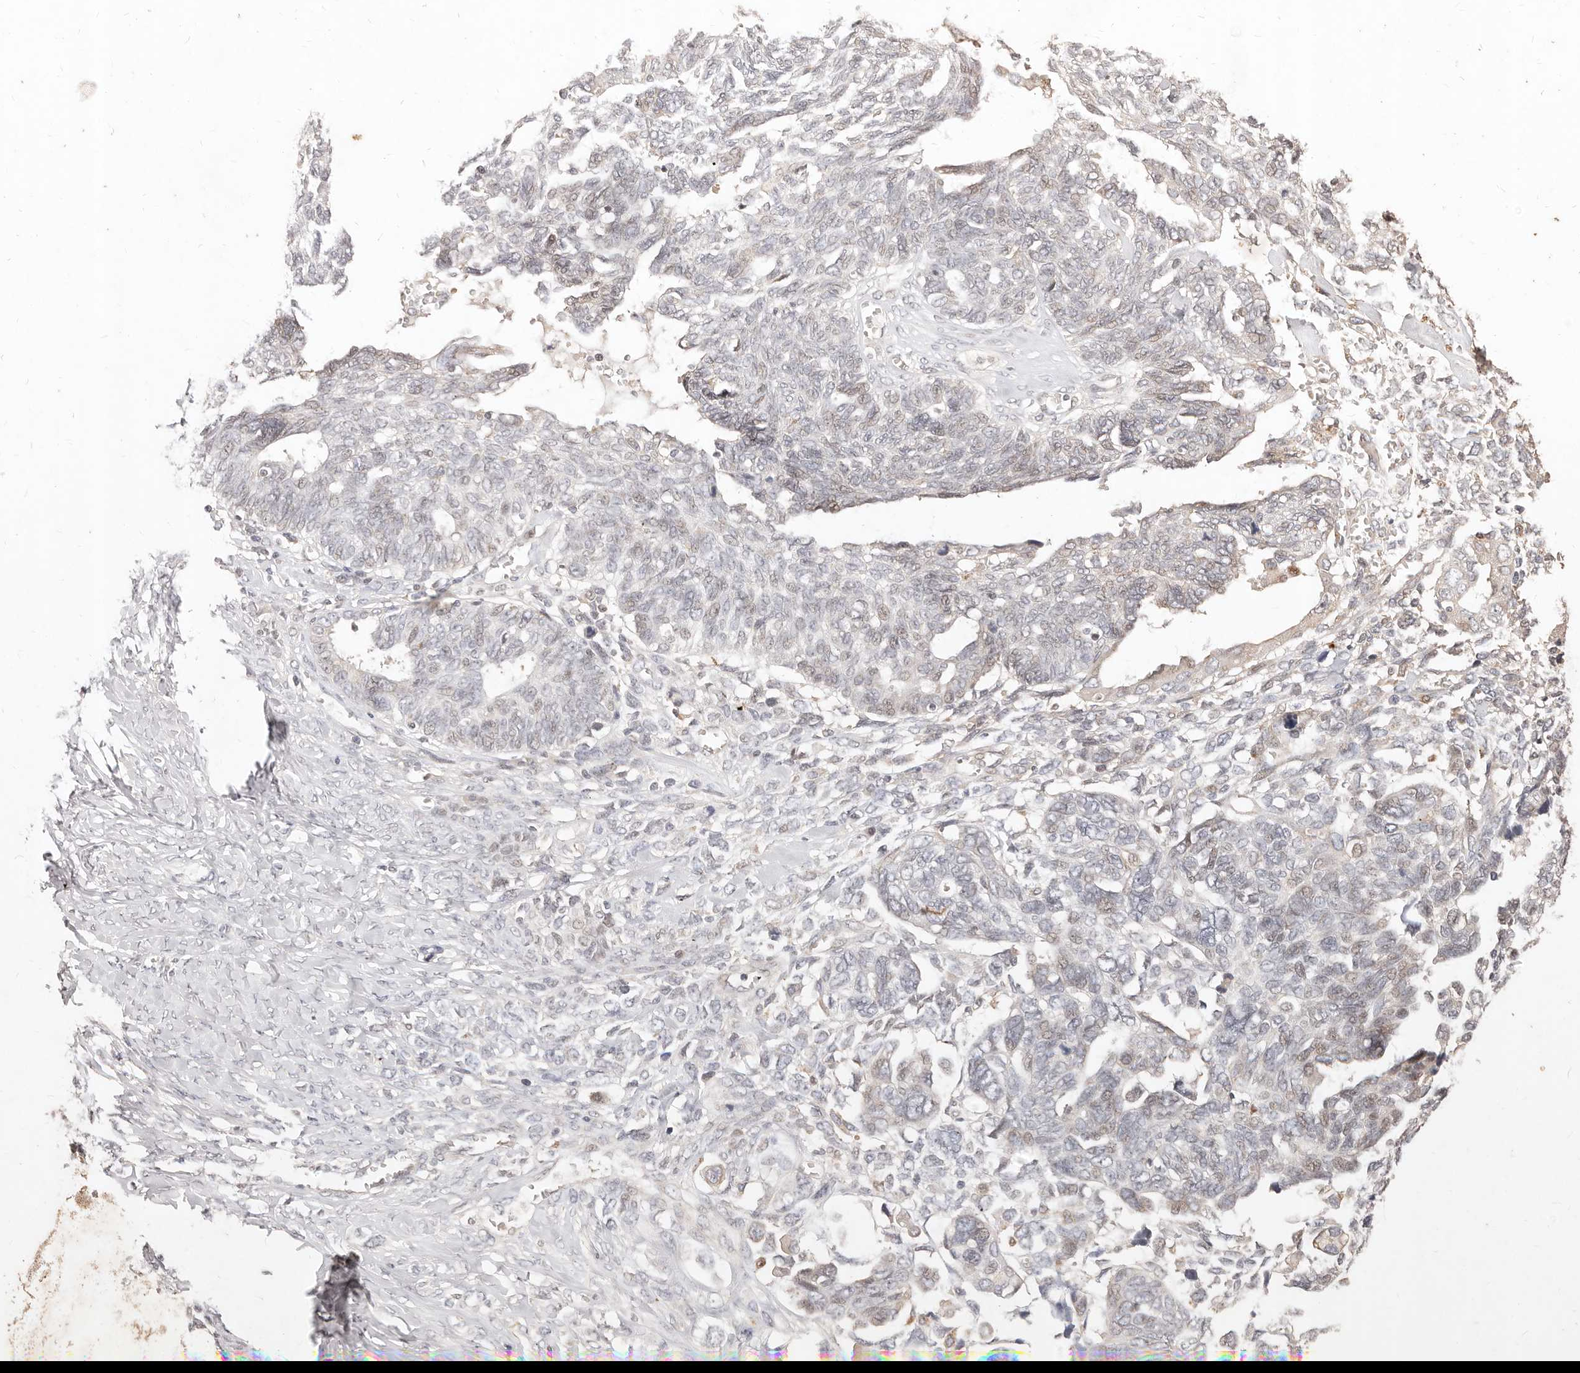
{"staining": {"intensity": "negative", "quantity": "none", "location": "none"}, "tissue": "ovarian cancer", "cell_type": "Tumor cells", "image_type": "cancer", "snomed": [{"axis": "morphology", "description": "Cystadenocarcinoma, serous, NOS"}, {"axis": "topography", "description": "Ovary"}], "caption": "Tumor cells show no significant positivity in ovarian cancer (serous cystadenocarcinoma).", "gene": "KIF9", "patient": {"sex": "female", "age": 79}}